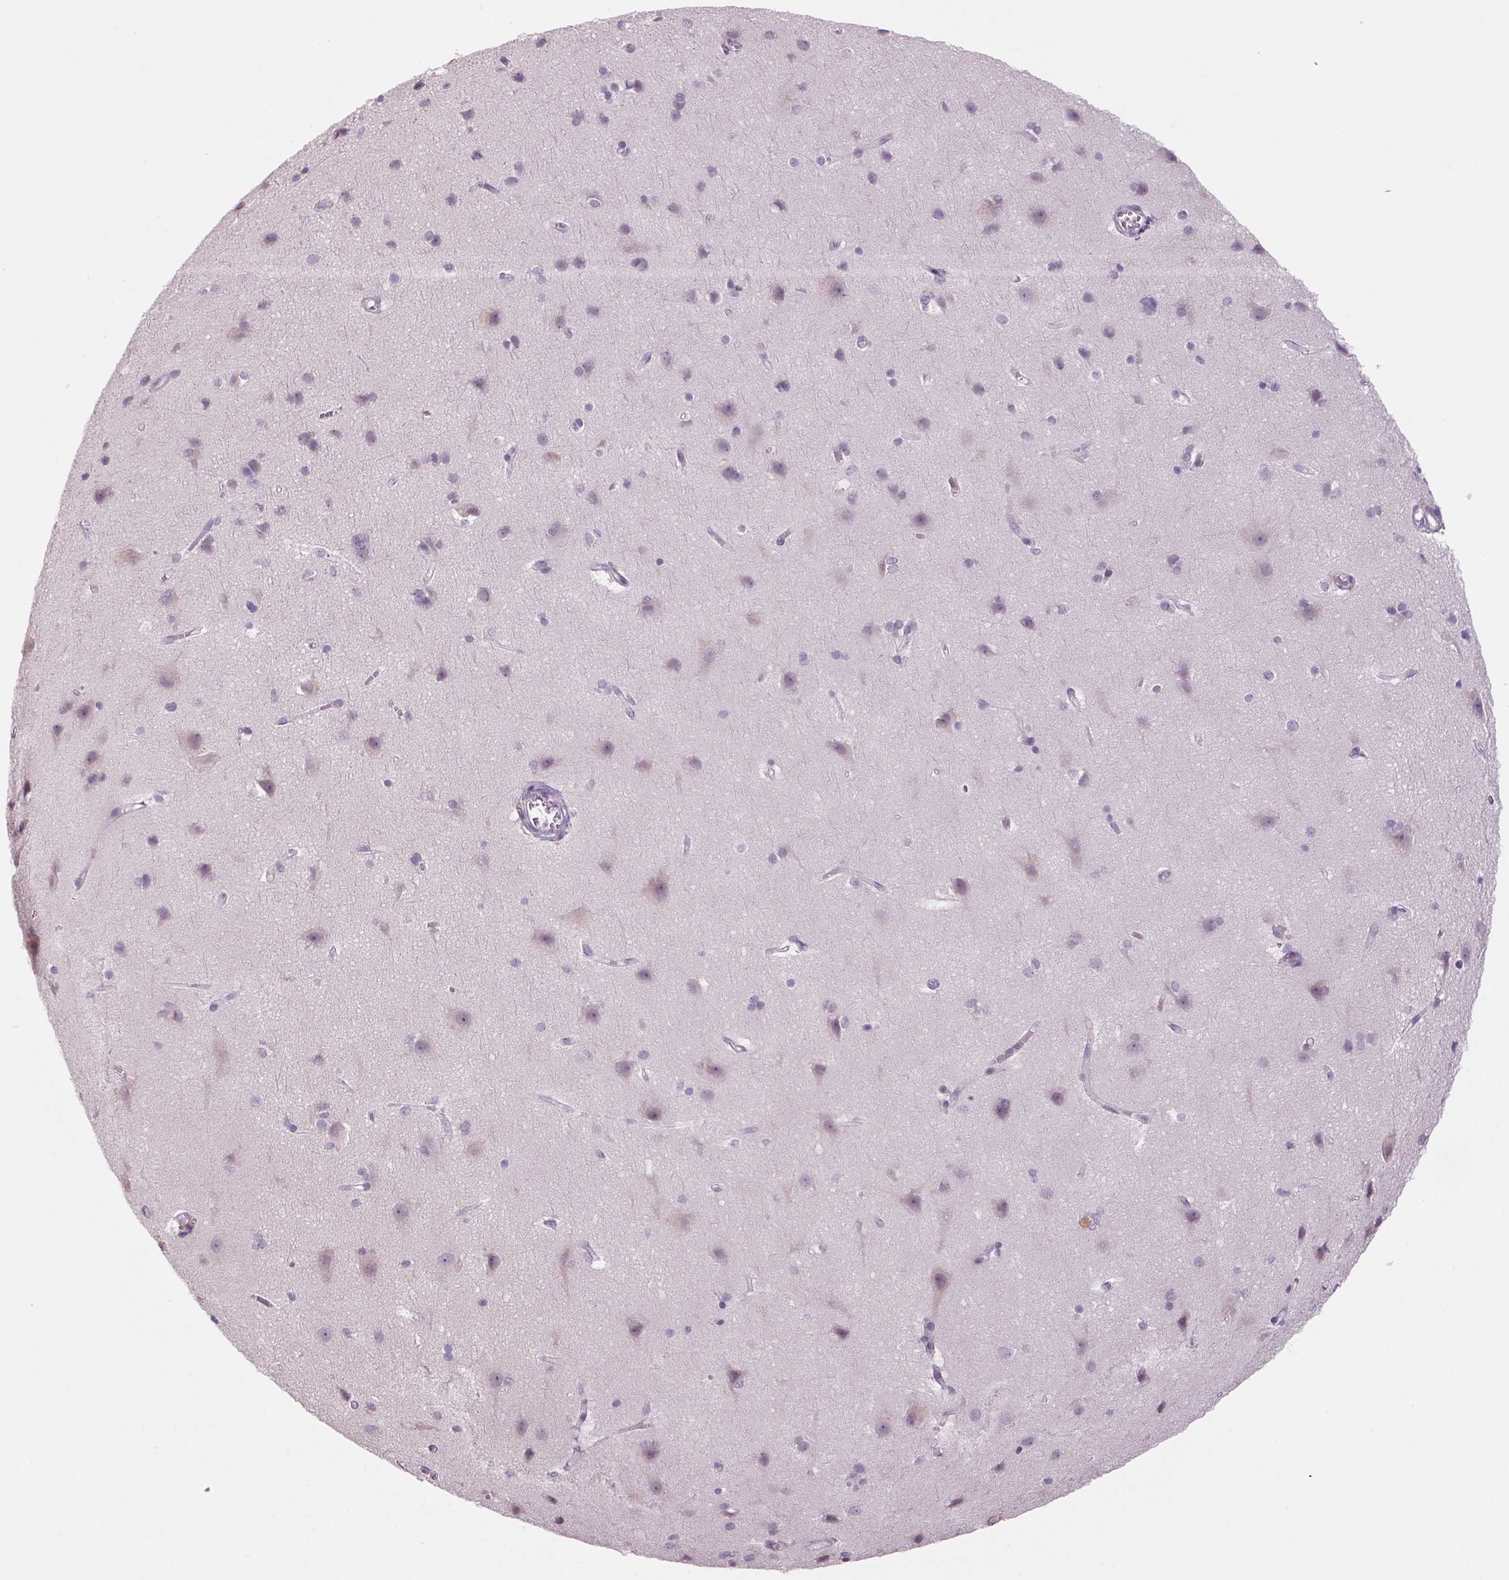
{"staining": {"intensity": "negative", "quantity": "none", "location": "none"}, "tissue": "cerebral cortex", "cell_type": "Endothelial cells", "image_type": "normal", "snomed": [{"axis": "morphology", "description": "Normal tissue, NOS"}, {"axis": "topography", "description": "Cerebral cortex"}], "caption": "Immunohistochemistry image of benign cerebral cortex stained for a protein (brown), which displays no positivity in endothelial cells. Brightfield microscopy of immunohistochemistry (IHC) stained with DAB (3,3'-diaminobenzidine) (brown) and hematoxylin (blue), captured at high magnification.", "gene": "ADAM20", "patient": {"sex": "male", "age": 37}}